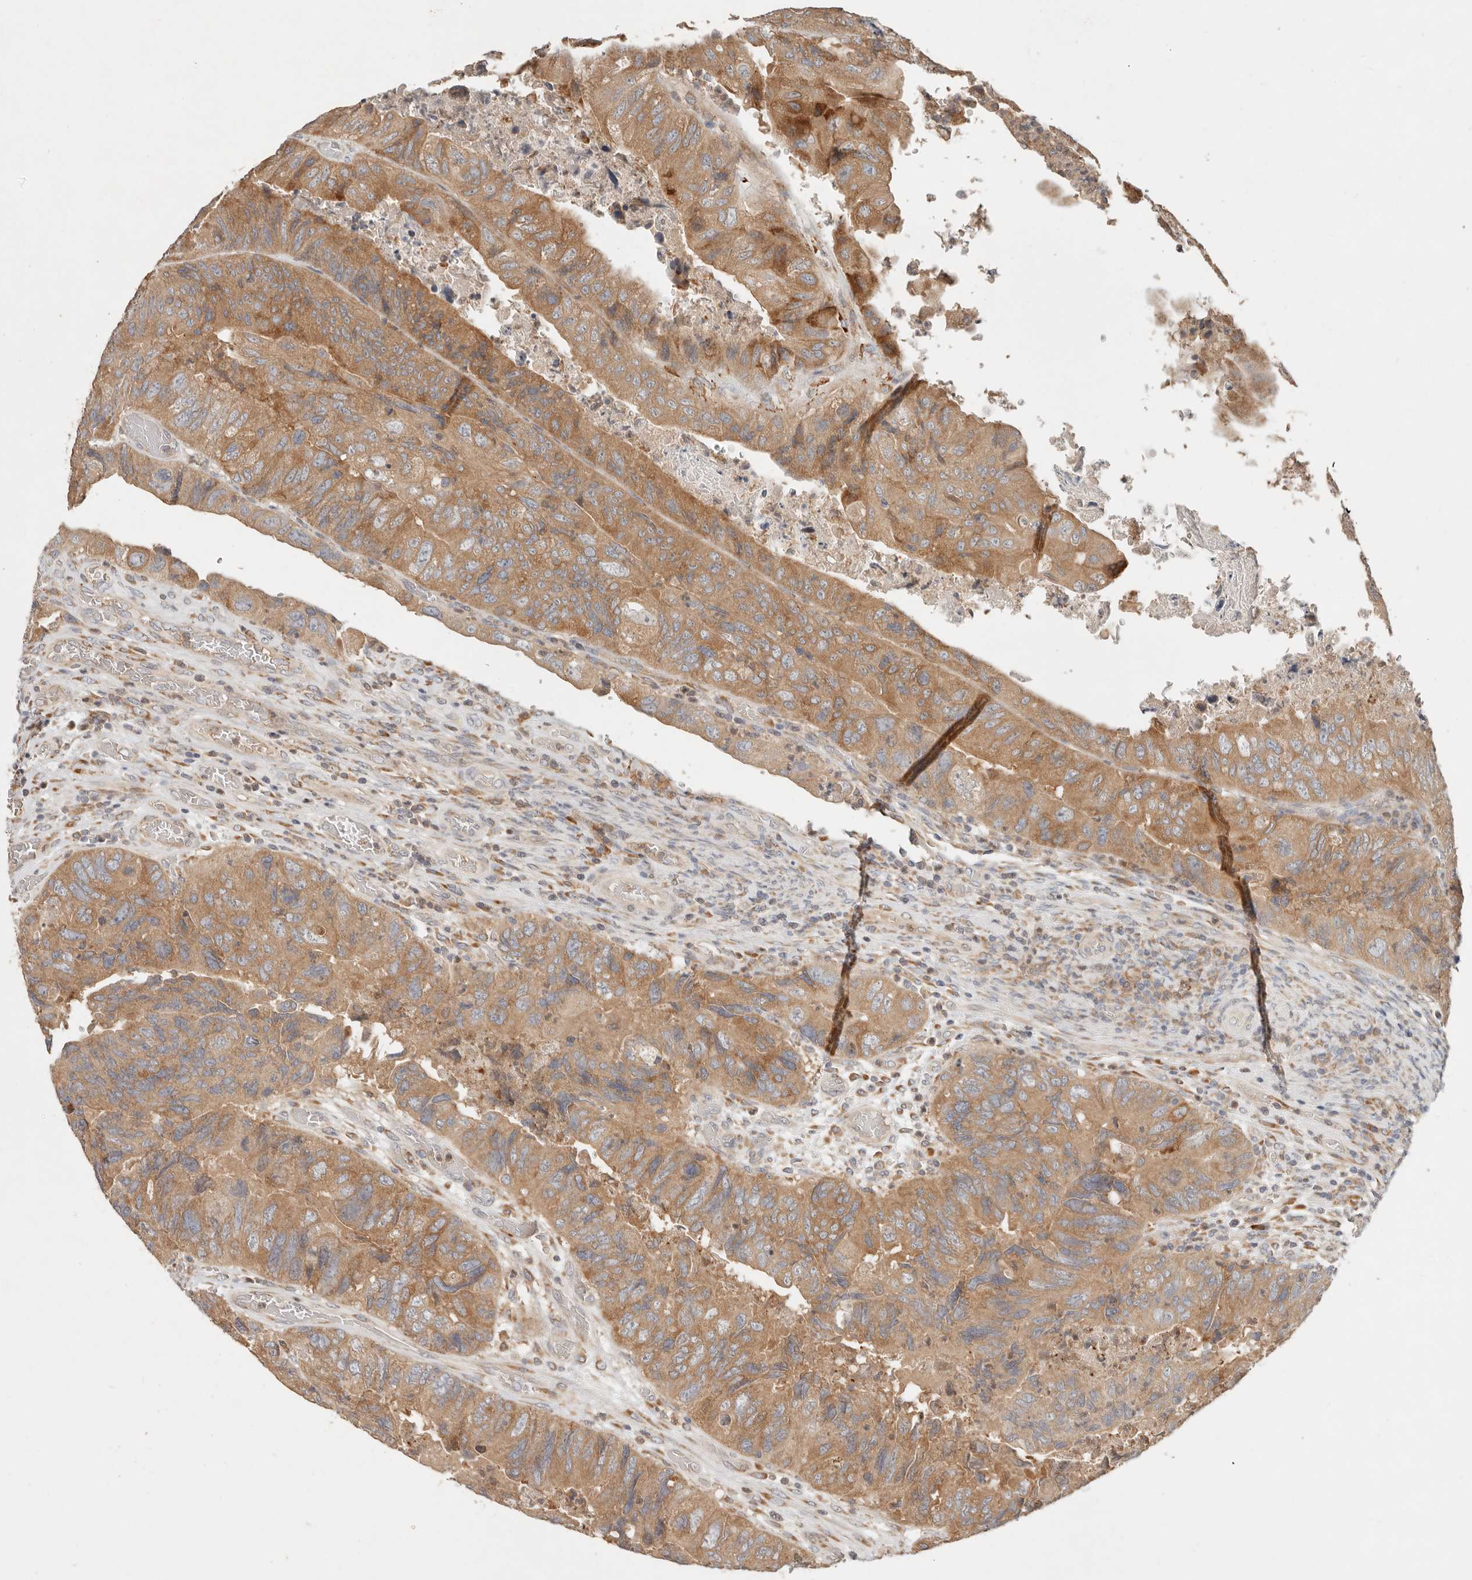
{"staining": {"intensity": "moderate", "quantity": ">75%", "location": "cytoplasmic/membranous"}, "tissue": "colorectal cancer", "cell_type": "Tumor cells", "image_type": "cancer", "snomed": [{"axis": "morphology", "description": "Adenocarcinoma, NOS"}, {"axis": "topography", "description": "Rectum"}], "caption": "Immunohistochemical staining of human colorectal cancer (adenocarcinoma) exhibits medium levels of moderate cytoplasmic/membranous expression in about >75% of tumor cells.", "gene": "ARHGEF10L", "patient": {"sex": "male", "age": 63}}